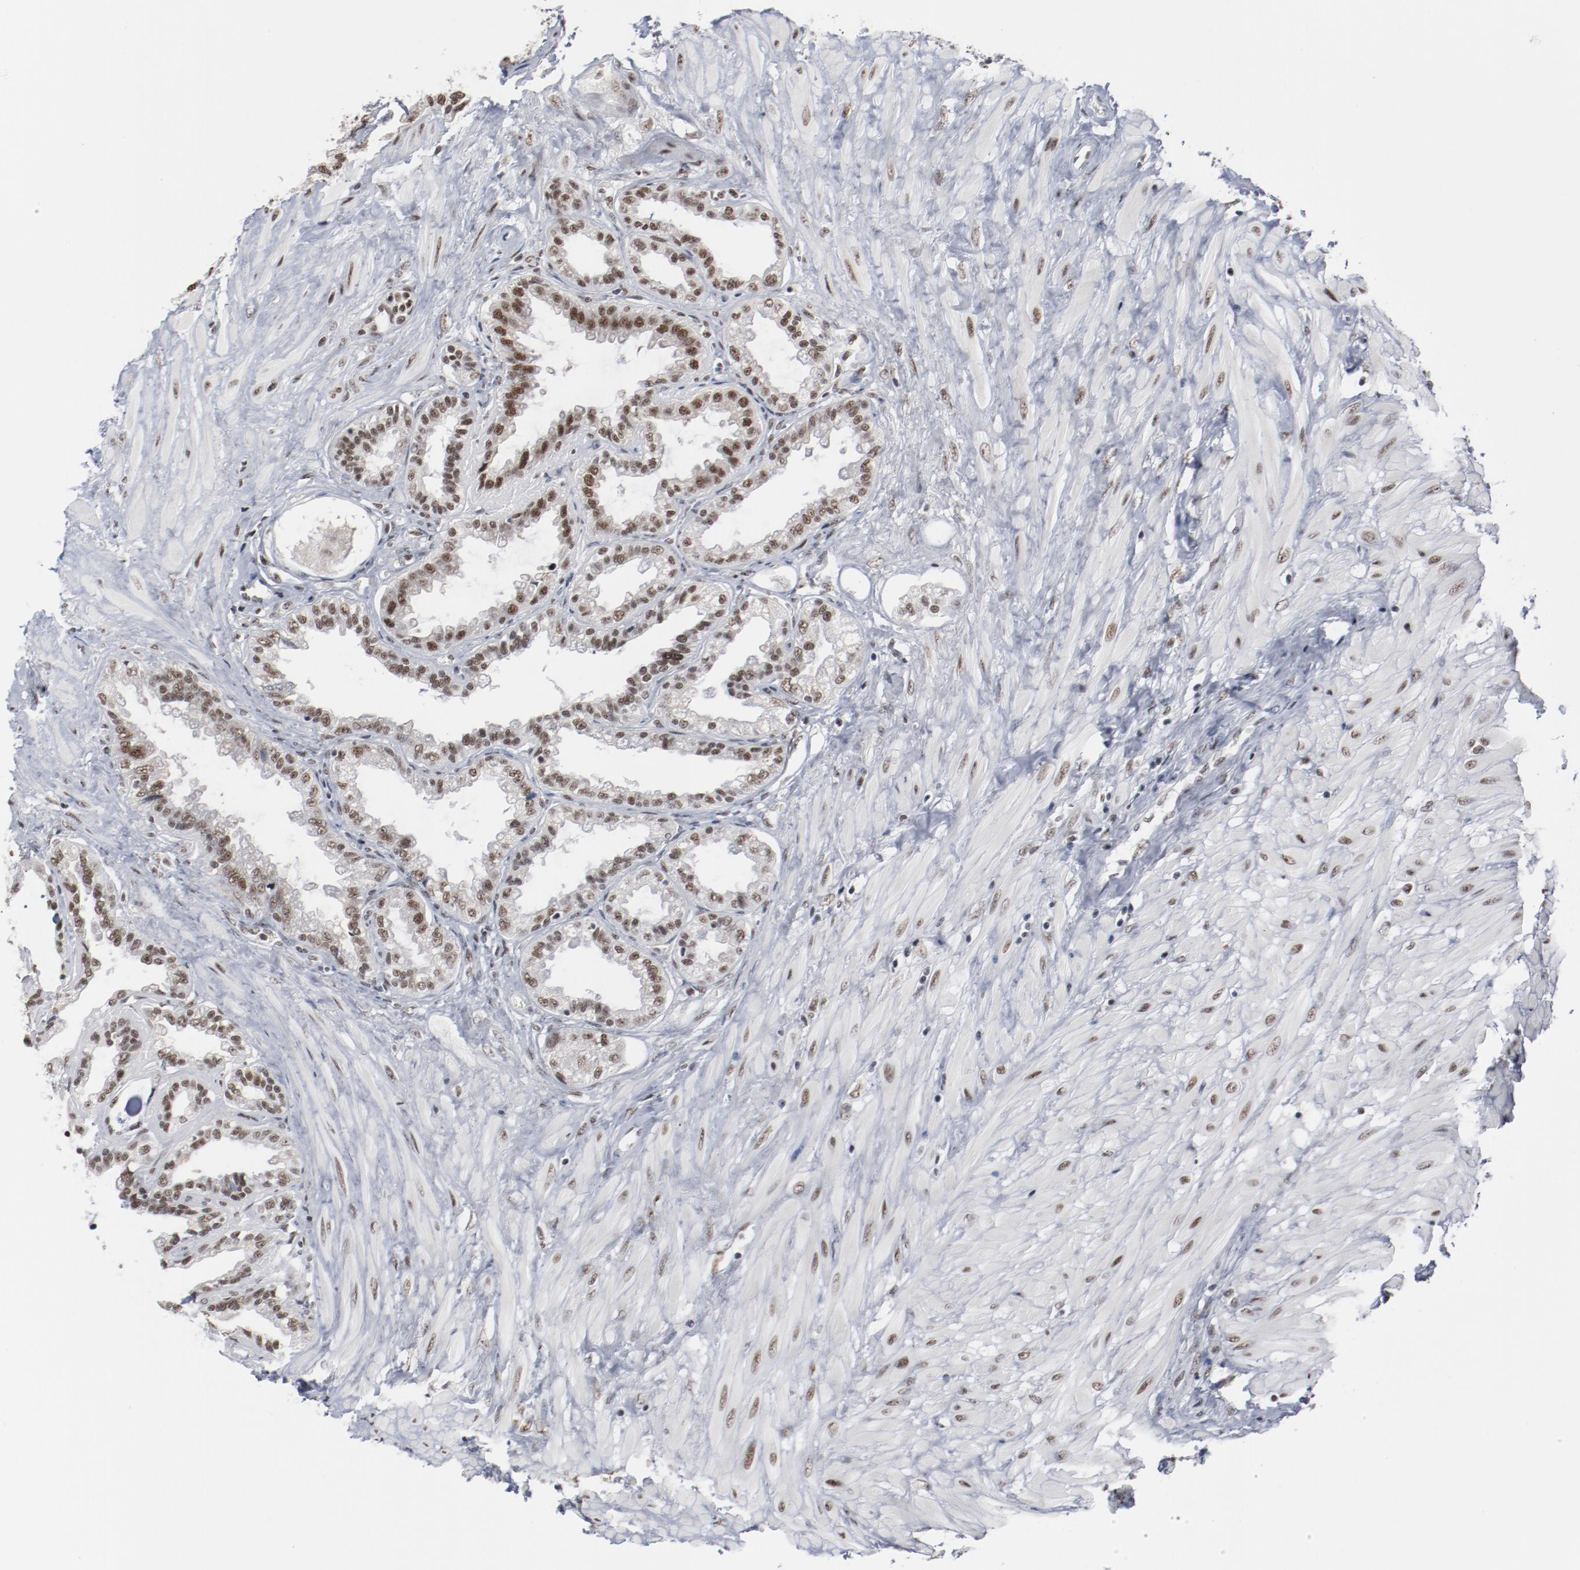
{"staining": {"intensity": "moderate", "quantity": ">75%", "location": "nuclear"}, "tissue": "seminal vesicle", "cell_type": "Glandular cells", "image_type": "normal", "snomed": [{"axis": "morphology", "description": "Normal tissue, NOS"}, {"axis": "morphology", "description": "Inflammation, NOS"}, {"axis": "topography", "description": "Urinary bladder"}, {"axis": "topography", "description": "Prostate"}, {"axis": "topography", "description": "Seminal veicle"}], "caption": "Immunohistochemical staining of unremarkable human seminal vesicle shows >75% levels of moderate nuclear protein expression in approximately >75% of glandular cells. (DAB IHC, brown staining for protein, blue staining for nuclei).", "gene": "BUB3", "patient": {"sex": "male", "age": 82}}